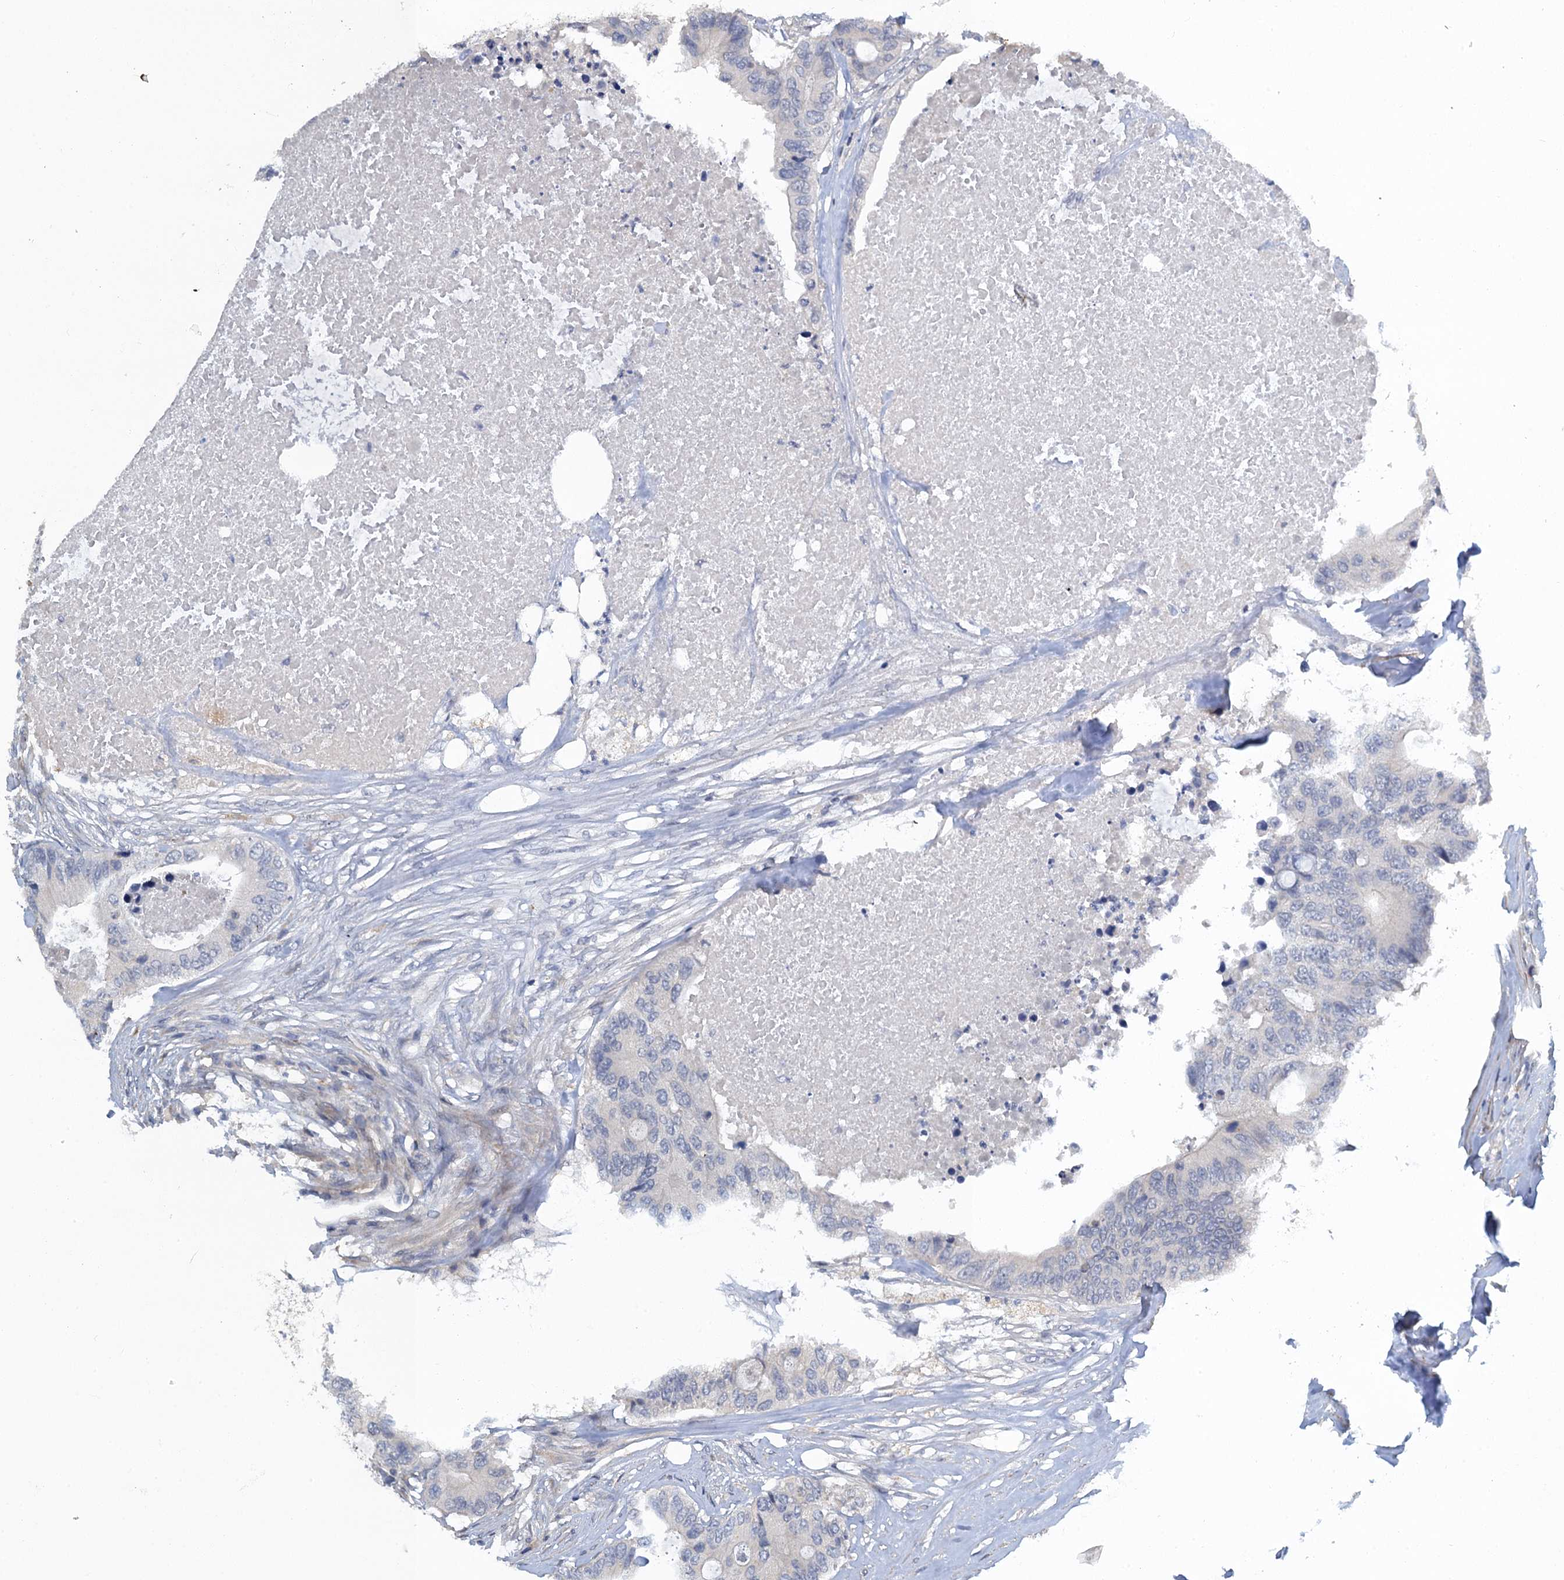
{"staining": {"intensity": "negative", "quantity": "none", "location": "none"}, "tissue": "colorectal cancer", "cell_type": "Tumor cells", "image_type": "cancer", "snomed": [{"axis": "morphology", "description": "Adenocarcinoma, NOS"}, {"axis": "topography", "description": "Colon"}], "caption": "High power microscopy micrograph of an immunohistochemistry (IHC) image of colorectal cancer (adenocarcinoma), revealing no significant staining in tumor cells.", "gene": "MRFAP1", "patient": {"sex": "male", "age": 71}}